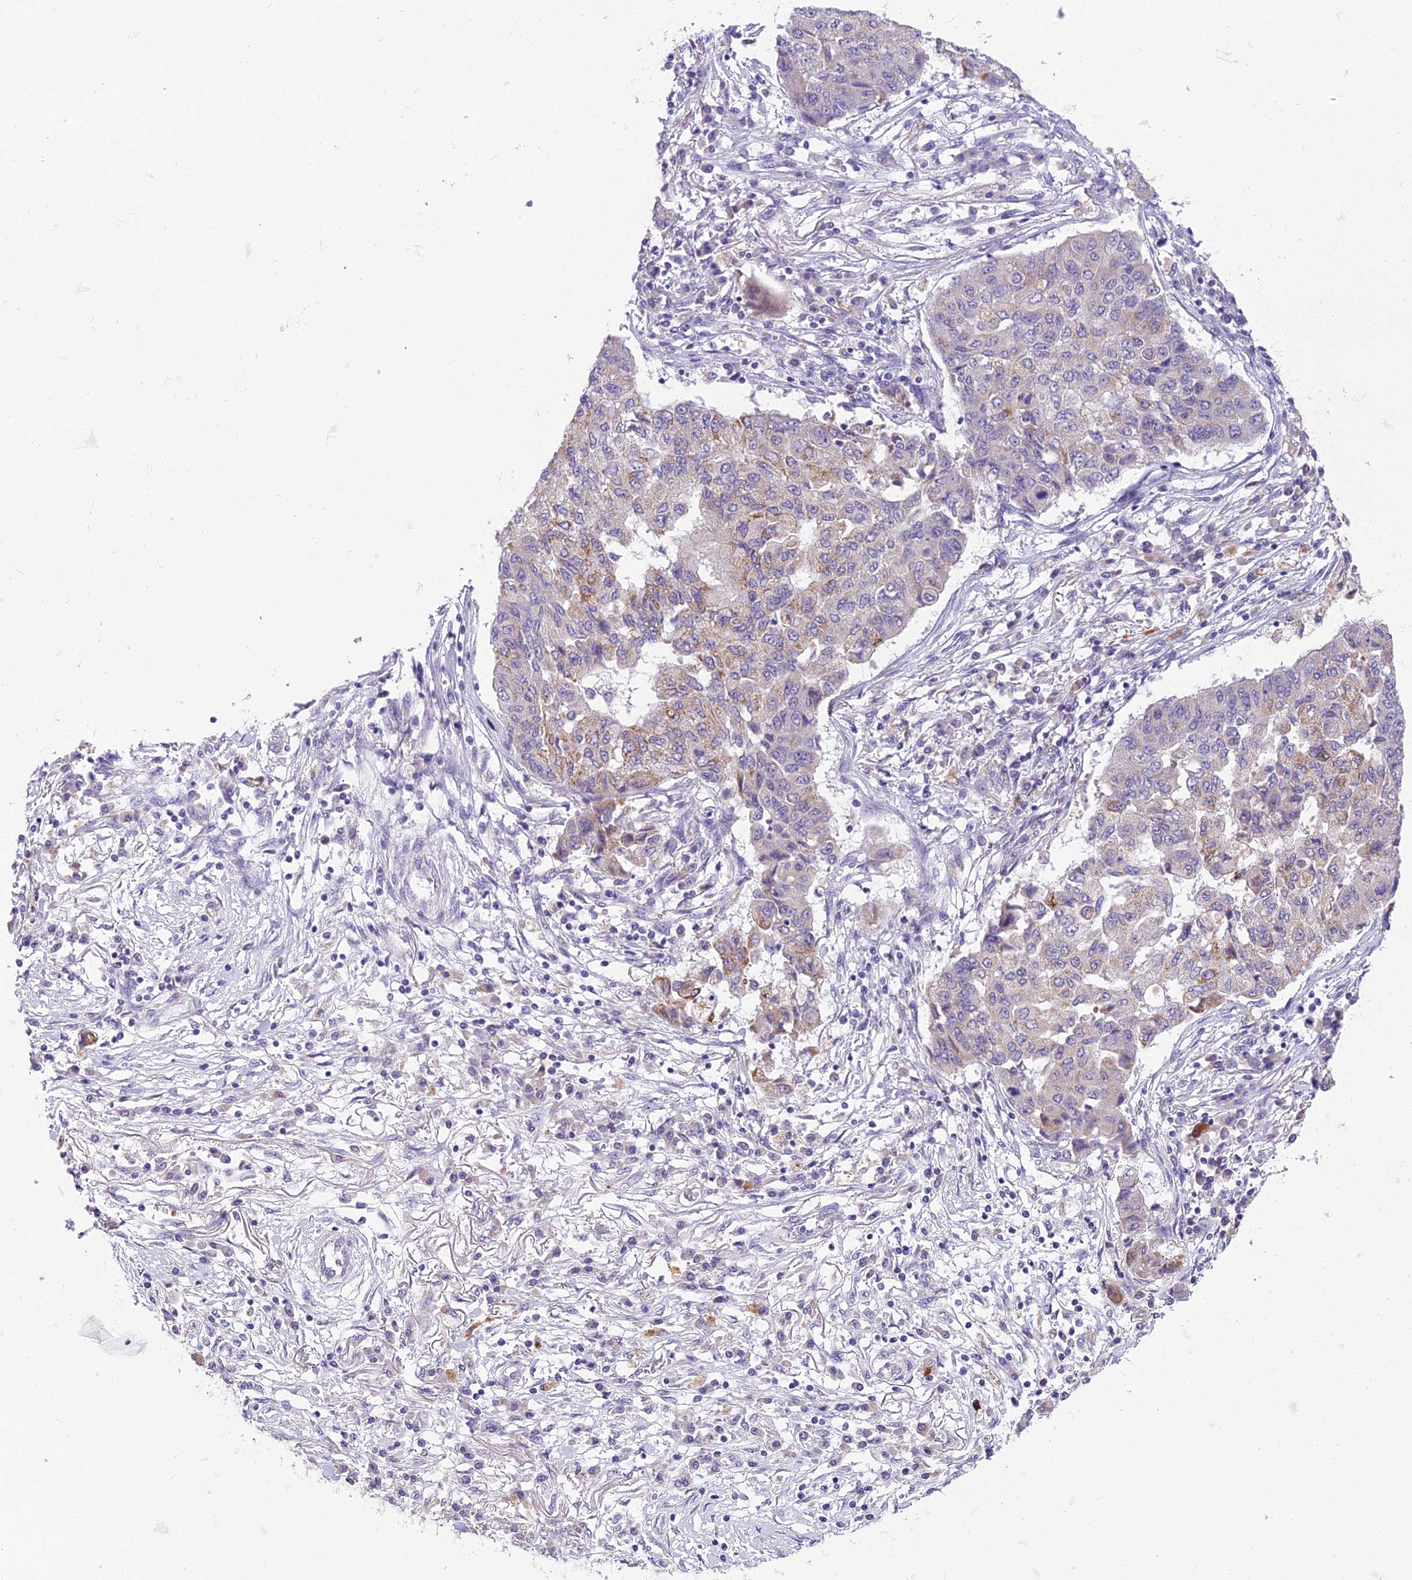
{"staining": {"intensity": "weak", "quantity": "<25%", "location": "cytoplasmic/membranous"}, "tissue": "lung cancer", "cell_type": "Tumor cells", "image_type": "cancer", "snomed": [{"axis": "morphology", "description": "Squamous cell carcinoma, NOS"}, {"axis": "topography", "description": "Lung"}], "caption": "Protein analysis of lung squamous cell carcinoma reveals no significant staining in tumor cells. (Immunohistochemistry (ihc), brightfield microscopy, high magnification).", "gene": "MIIP", "patient": {"sex": "male", "age": 74}}